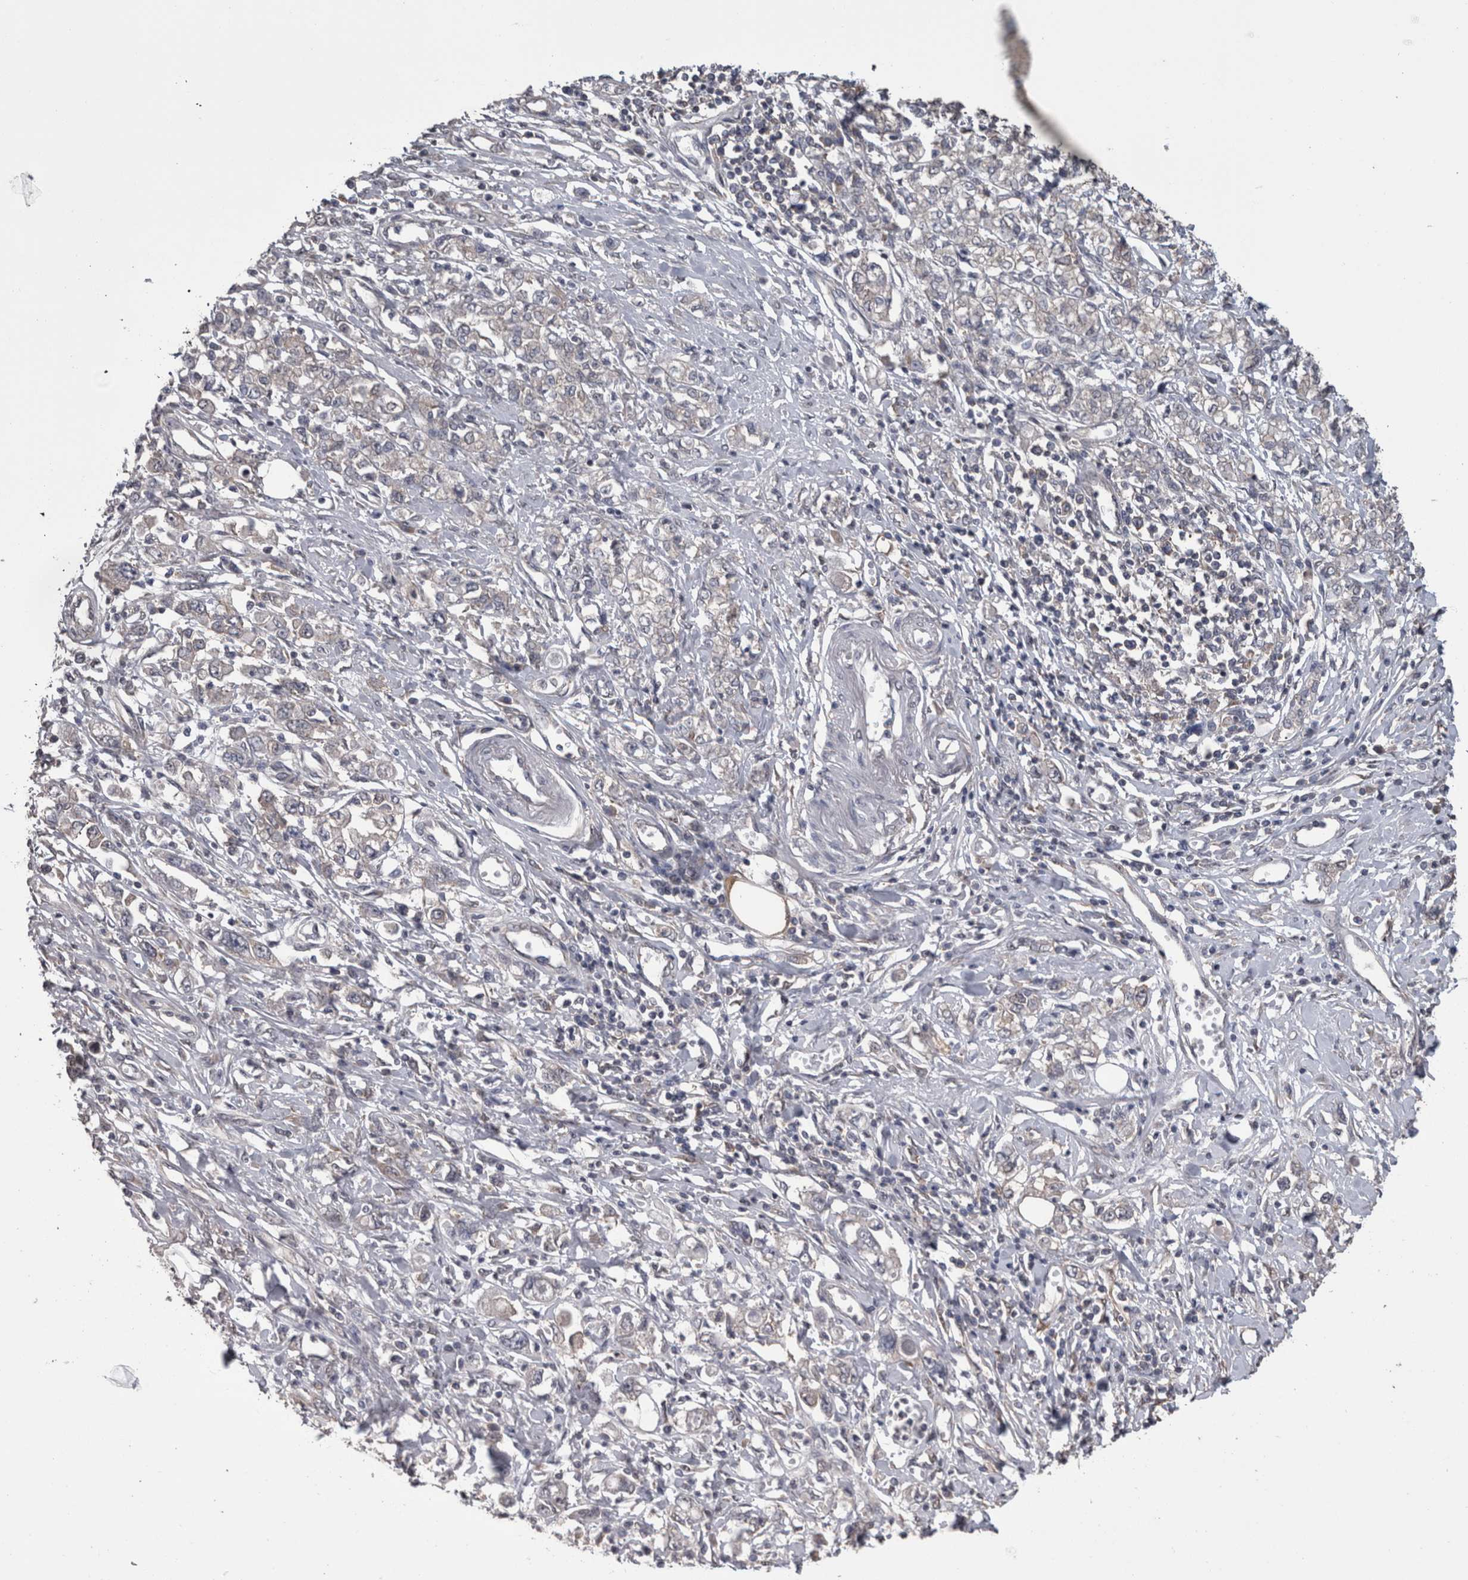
{"staining": {"intensity": "negative", "quantity": "none", "location": "none"}, "tissue": "stomach cancer", "cell_type": "Tumor cells", "image_type": "cancer", "snomed": [{"axis": "morphology", "description": "Adenocarcinoma, NOS"}, {"axis": "topography", "description": "Stomach"}], "caption": "IHC micrograph of human stomach adenocarcinoma stained for a protein (brown), which reveals no positivity in tumor cells.", "gene": "DDX6", "patient": {"sex": "female", "age": 76}}